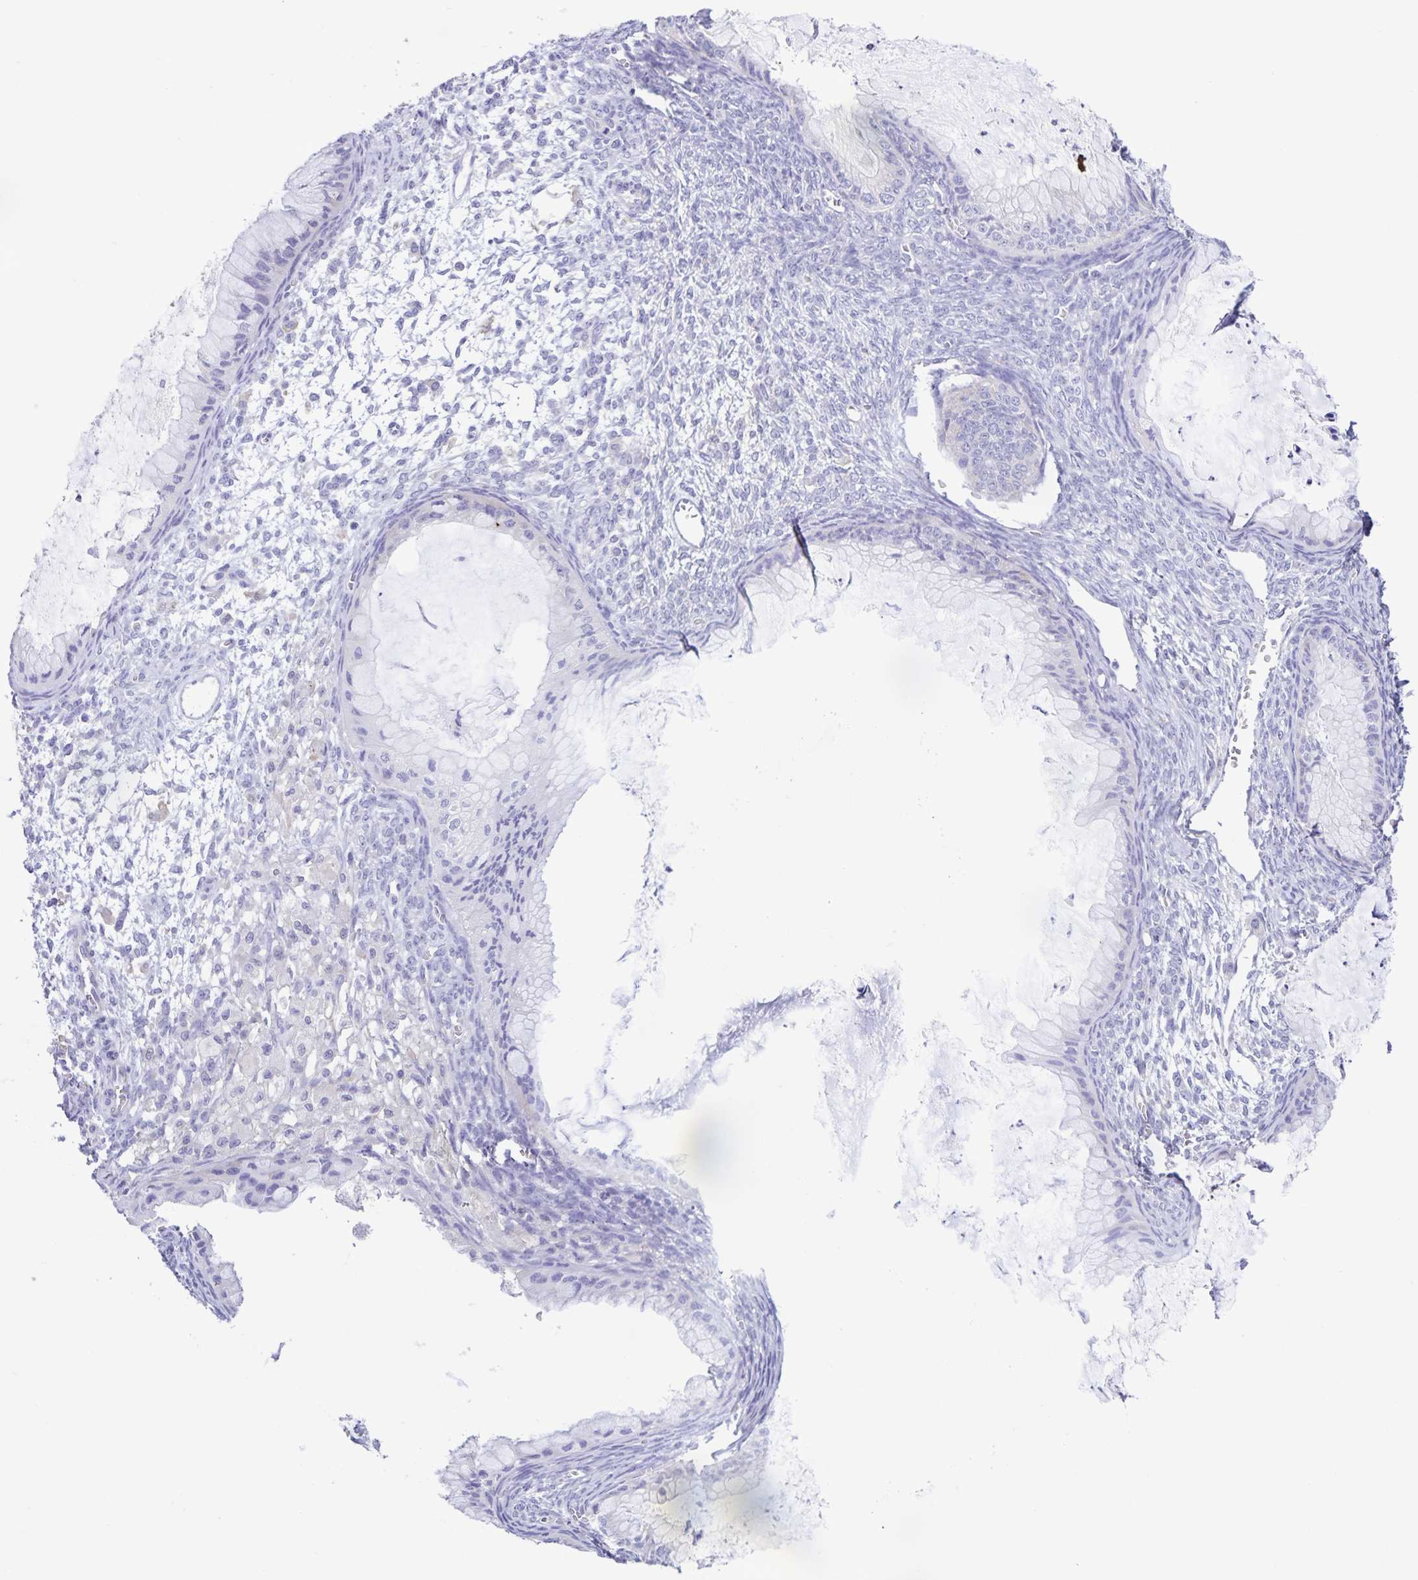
{"staining": {"intensity": "negative", "quantity": "none", "location": "none"}, "tissue": "ovarian cancer", "cell_type": "Tumor cells", "image_type": "cancer", "snomed": [{"axis": "morphology", "description": "Cystadenocarcinoma, mucinous, NOS"}, {"axis": "topography", "description": "Ovary"}], "caption": "Protein analysis of ovarian cancer demonstrates no significant positivity in tumor cells. (Stains: DAB (3,3'-diaminobenzidine) immunohistochemistry (IHC) with hematoxylin counter stain, Microscopy: brightfield microscopy at high magnification).", "gene": "BOLL", "patient": {"sex": "female", "age": 72}}